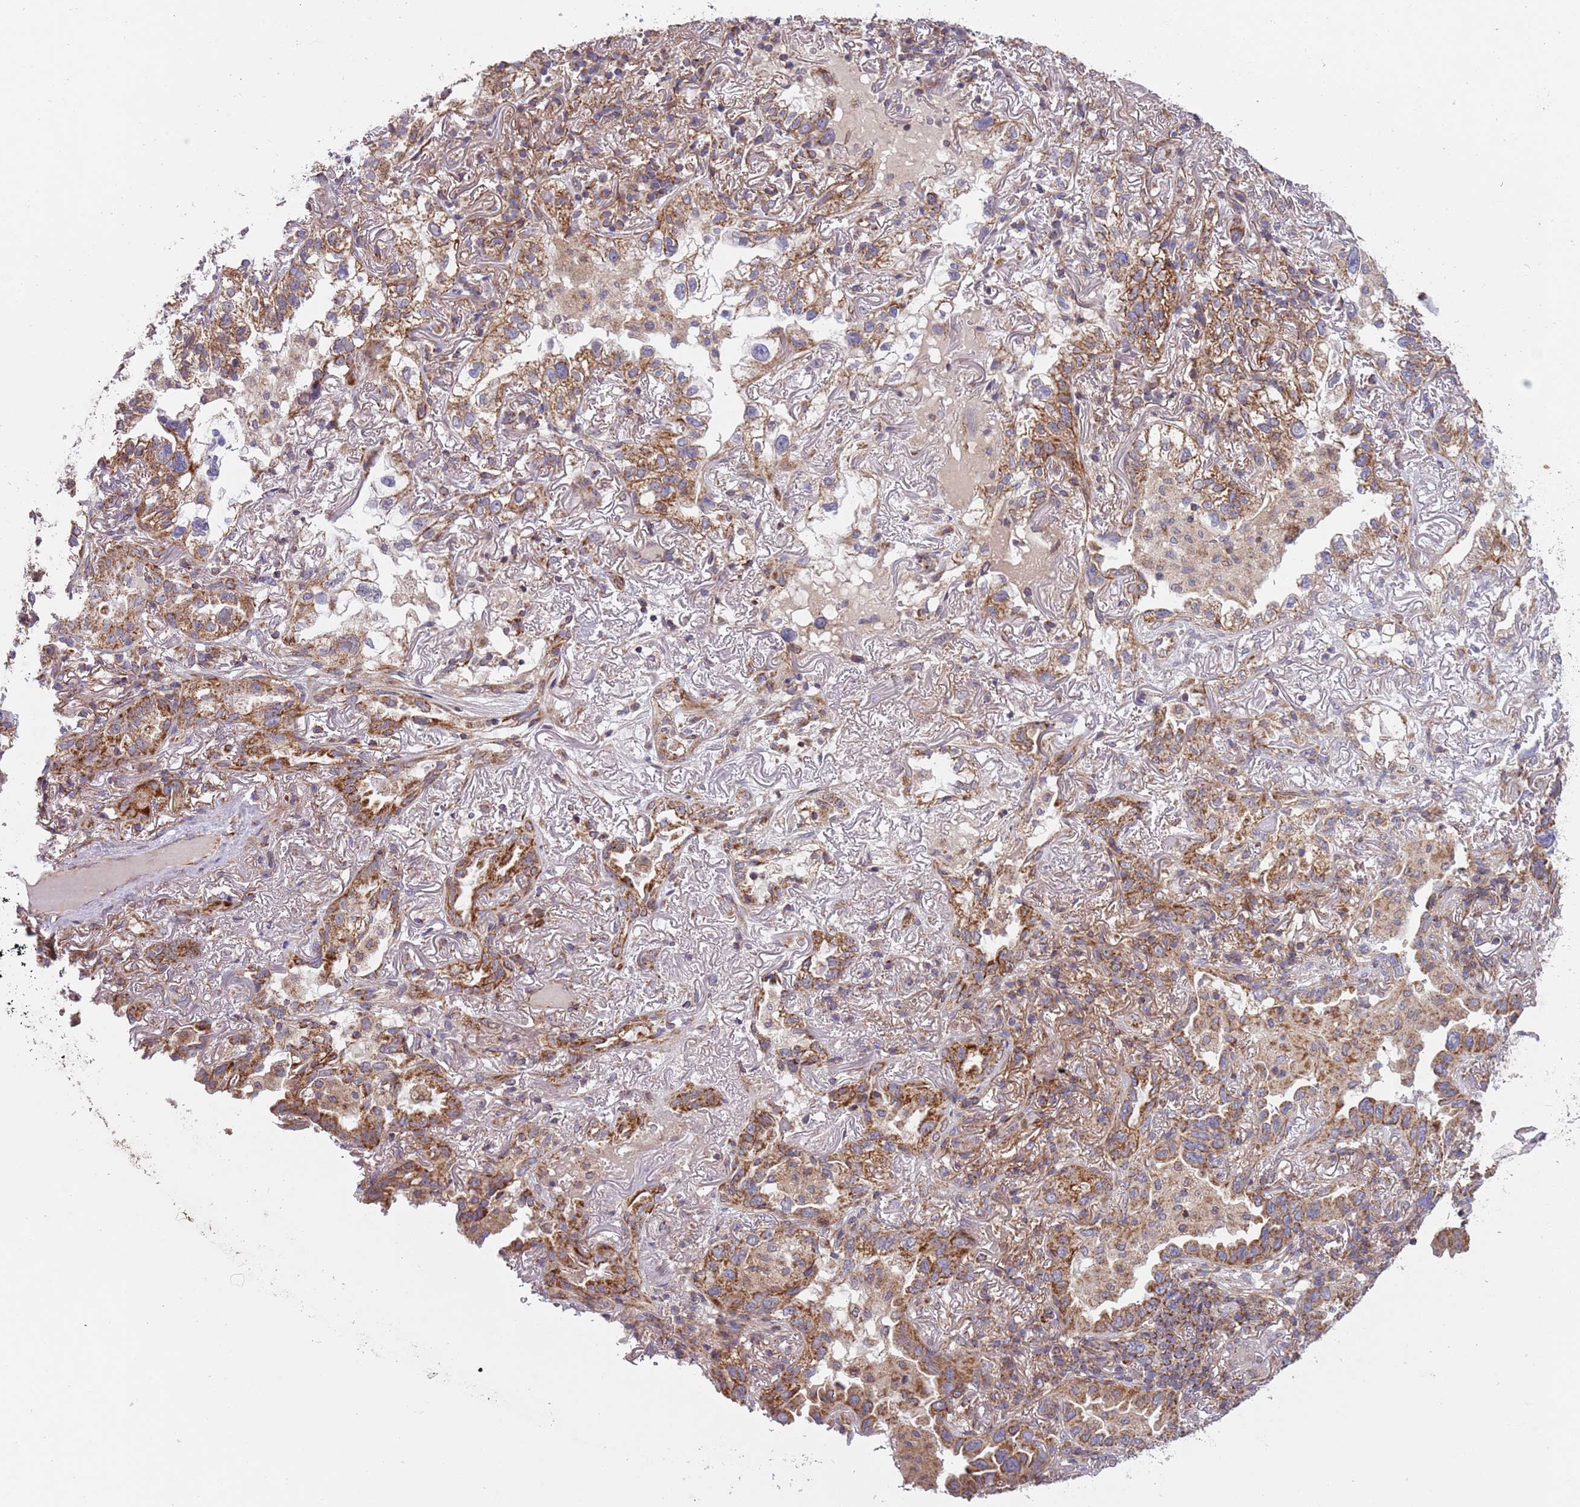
{"staining": {"intensity": "moderate", "quantity": ">75%", "location": "cytoplasmic/membranous"}, "tissue": "lung cancer", "cell_type": "Tumor cells", "image_type": "cancer", "snomed": [{"axis": "morphology", "description": "Adenocarcinoma, NOS"}, {"axis": "topography", "description": "Lung"}], "caption": "About >75% of tumor cells in adenocarcinoma (lung) display moderate cytoplasmic/membranous protein staining as visualized by brown immunohistochemical staining.", "gene": "IRS4", "patient": {"sex": "female", "age": 69}}